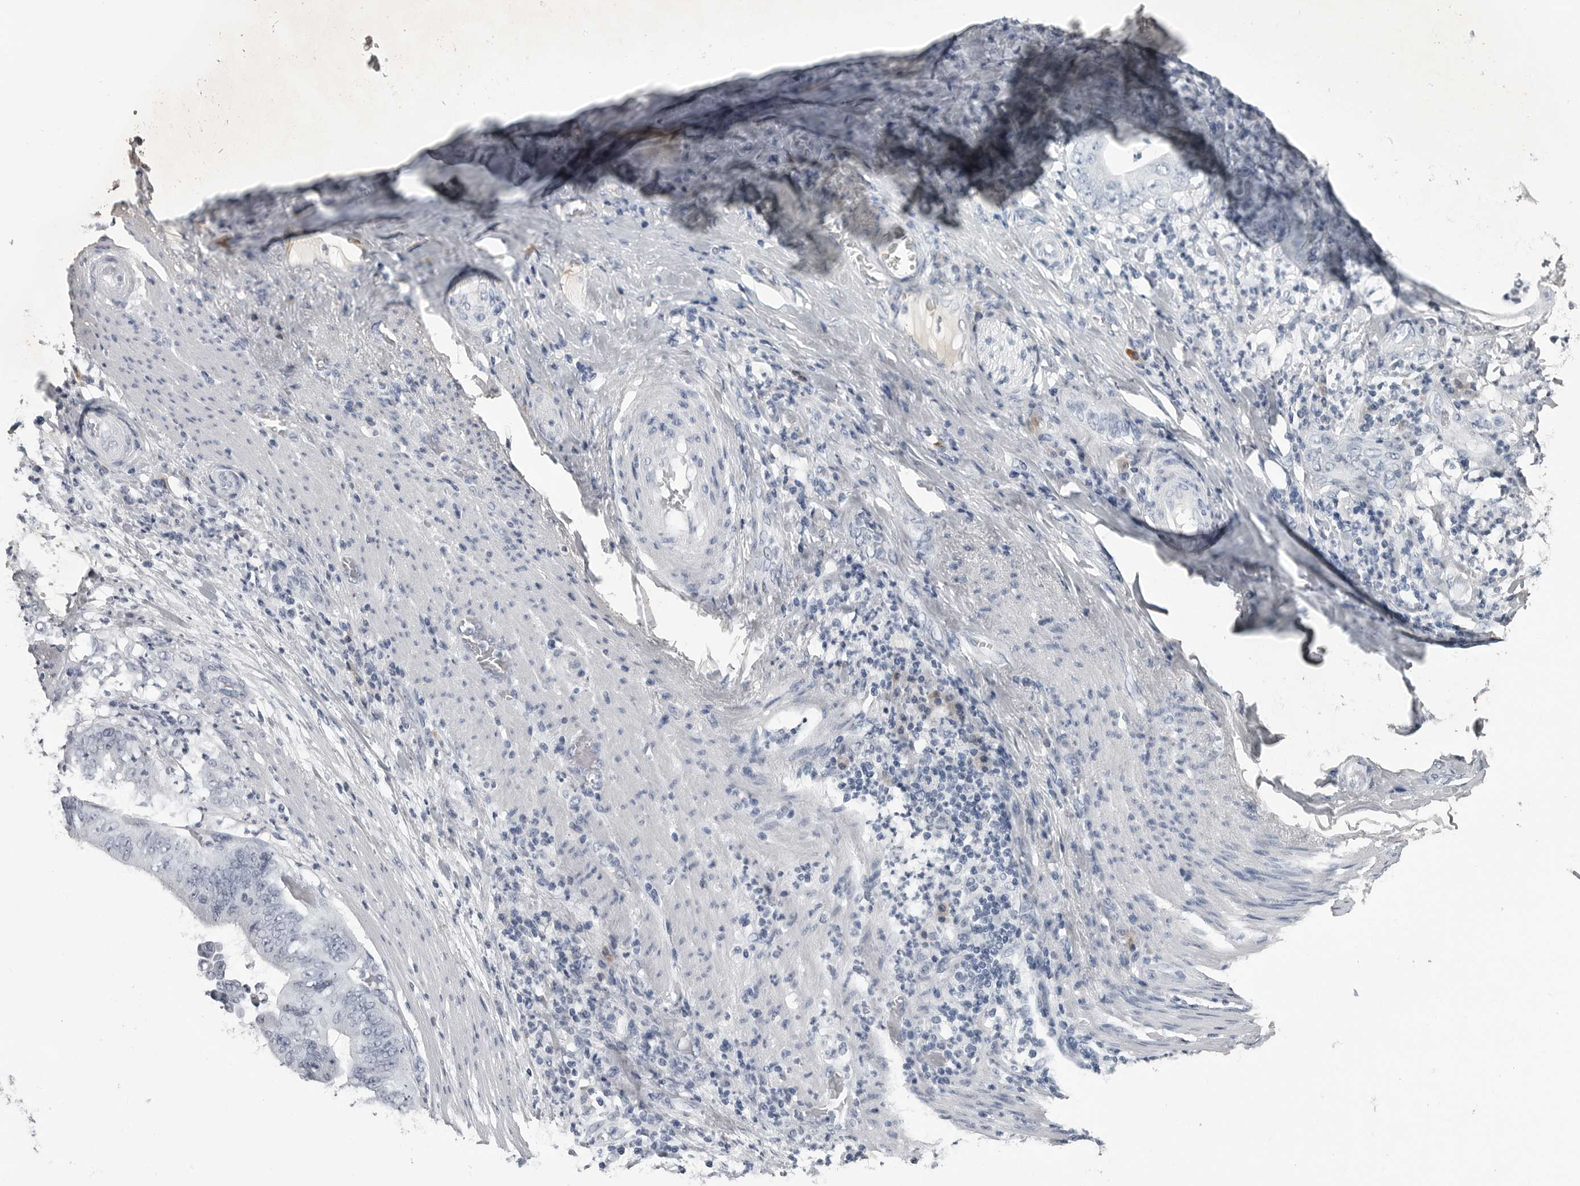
{"staining": {"intensity": "negative", "quantity": "none", "location": "none"}, "tissue": "stomach cancer", "cell_type": "Tumor cells", "image_type": "cancer", "snomed": [{"axis": "morphology", "description": "Adenocarcinoma, NOS"}, {"axis": "topography", "description": "Stomach"}], "caption": "Tumor cells show no significant protein staining in stomach cancer. (DAB (3,3'-diaminobenzidine) immunohistochemistry visualized using brightfield microscopy, high magnification).", "gene": "AMPD1", "patient": {"sex": "female", "age": 73}}